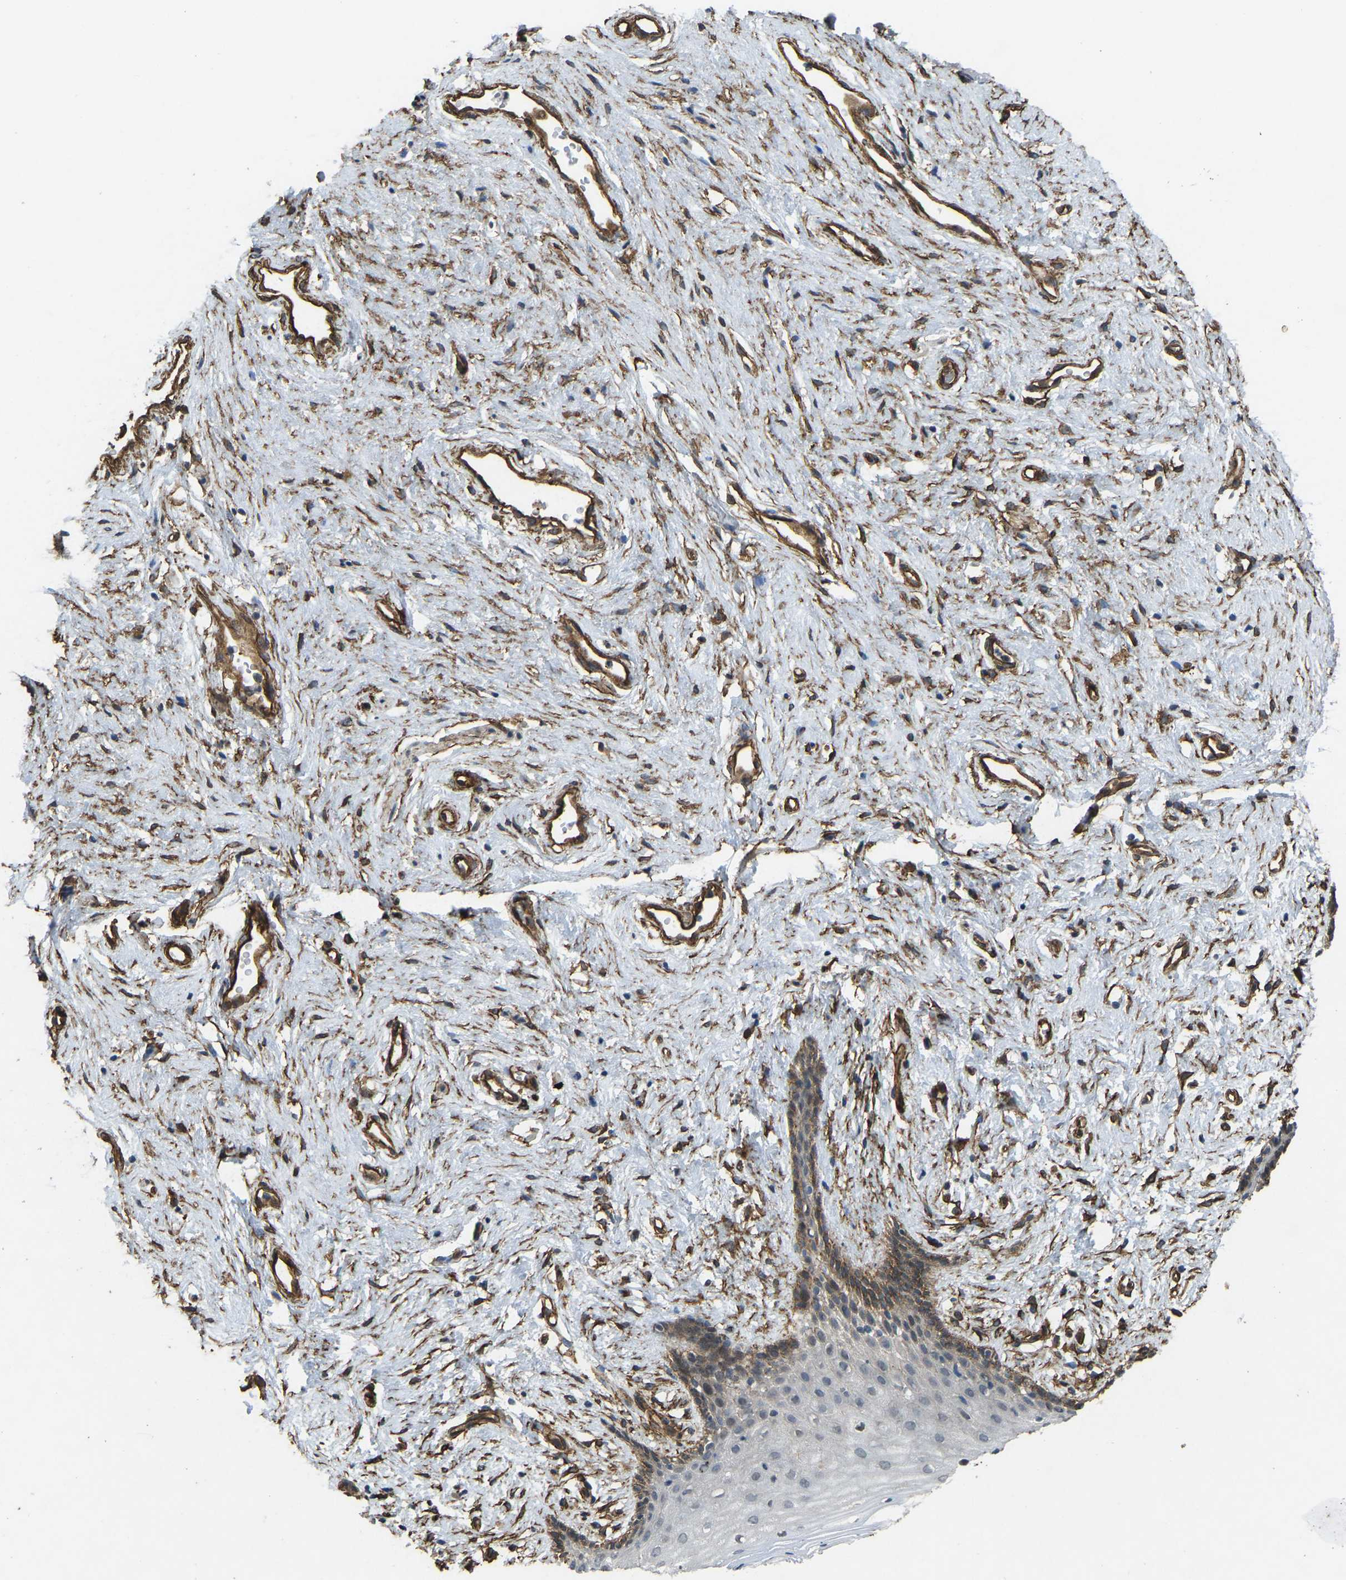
{"staining": {"intensity": "moderate", "quantity": "<25%", "location": "cytoplasmic/membranous"}, "tissue": "vagina", "cell_type": "Squamous epithelial cells", "image_type": "normal", "snomed": [{"axis": "morphology", "description": "Normal tissue, NOS"}, {"axis": "topography", "description": "Vagina"}], "caption": "Protein expression by immunohistochemistry (IHC) displays moderate cytoplasmic/membranous positivity in approximately <25% of squamous epithelial cells in normal vagina.", "gene": "NMB", "patient": {"sex": "female", "age": 44}}